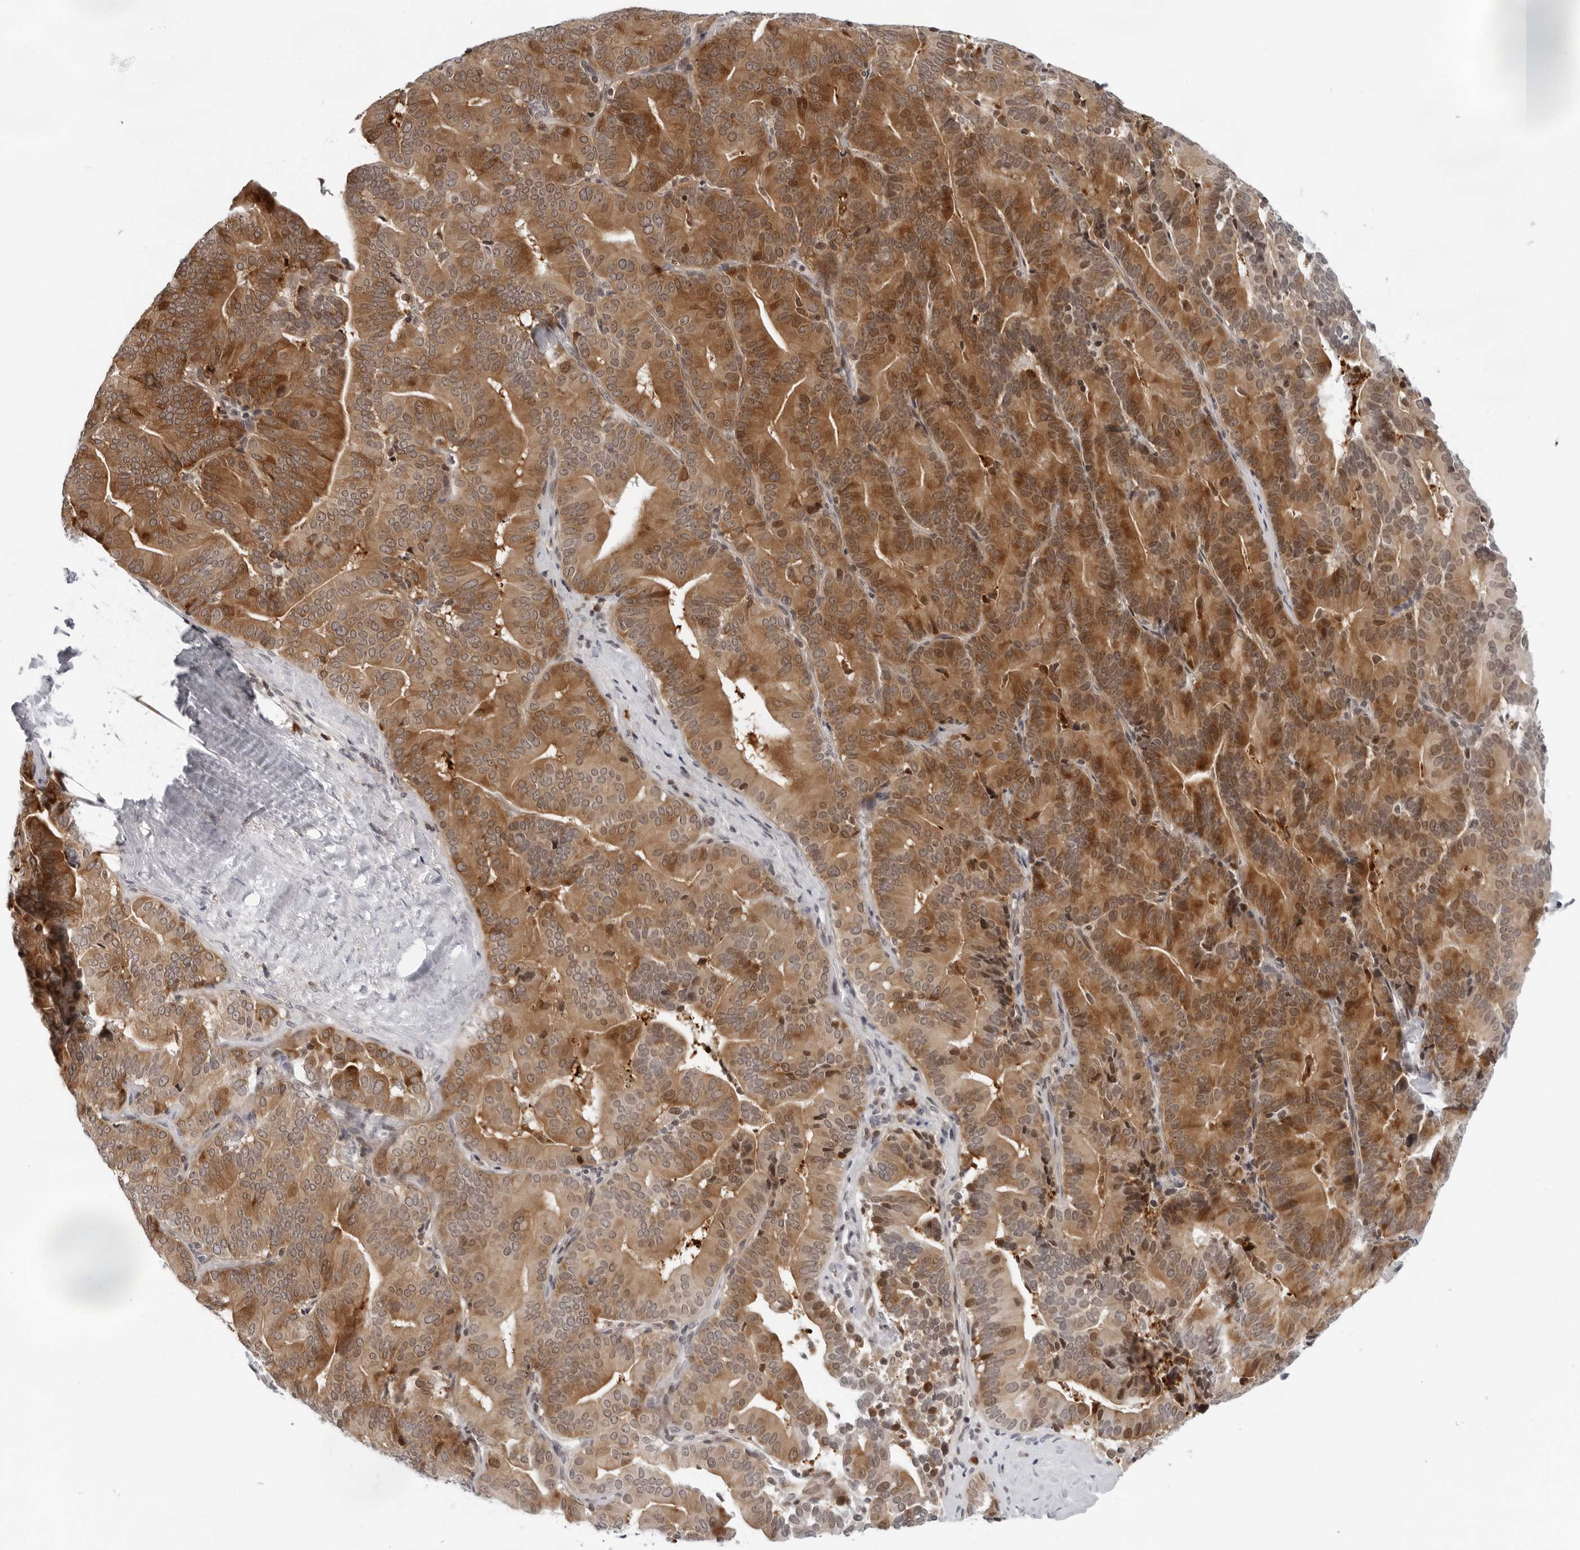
{"staining": {"intensity": "moderate", "quantity": ">75%", "location": "cytoplasmic/membranous,nuclear"}, "tissue": "liver cancer", "cell_type": "Tumor cells", "image_type": "cancer", "snomed": [{"axis": "morphology", "description": "Cholangiocarcinoma"}, {"axis": "topography", "description": "Liver"}], "caption": "This is an image of immunohistochemistry (IHC) staining of liver cancer (cholangiocarcinoma), which shows moderate positivity in the cytoplasmic/membranous and nuclear of tumor cells.", "gene": "PIP4K2C", "patient": {"sex": "female", "age": 75}}